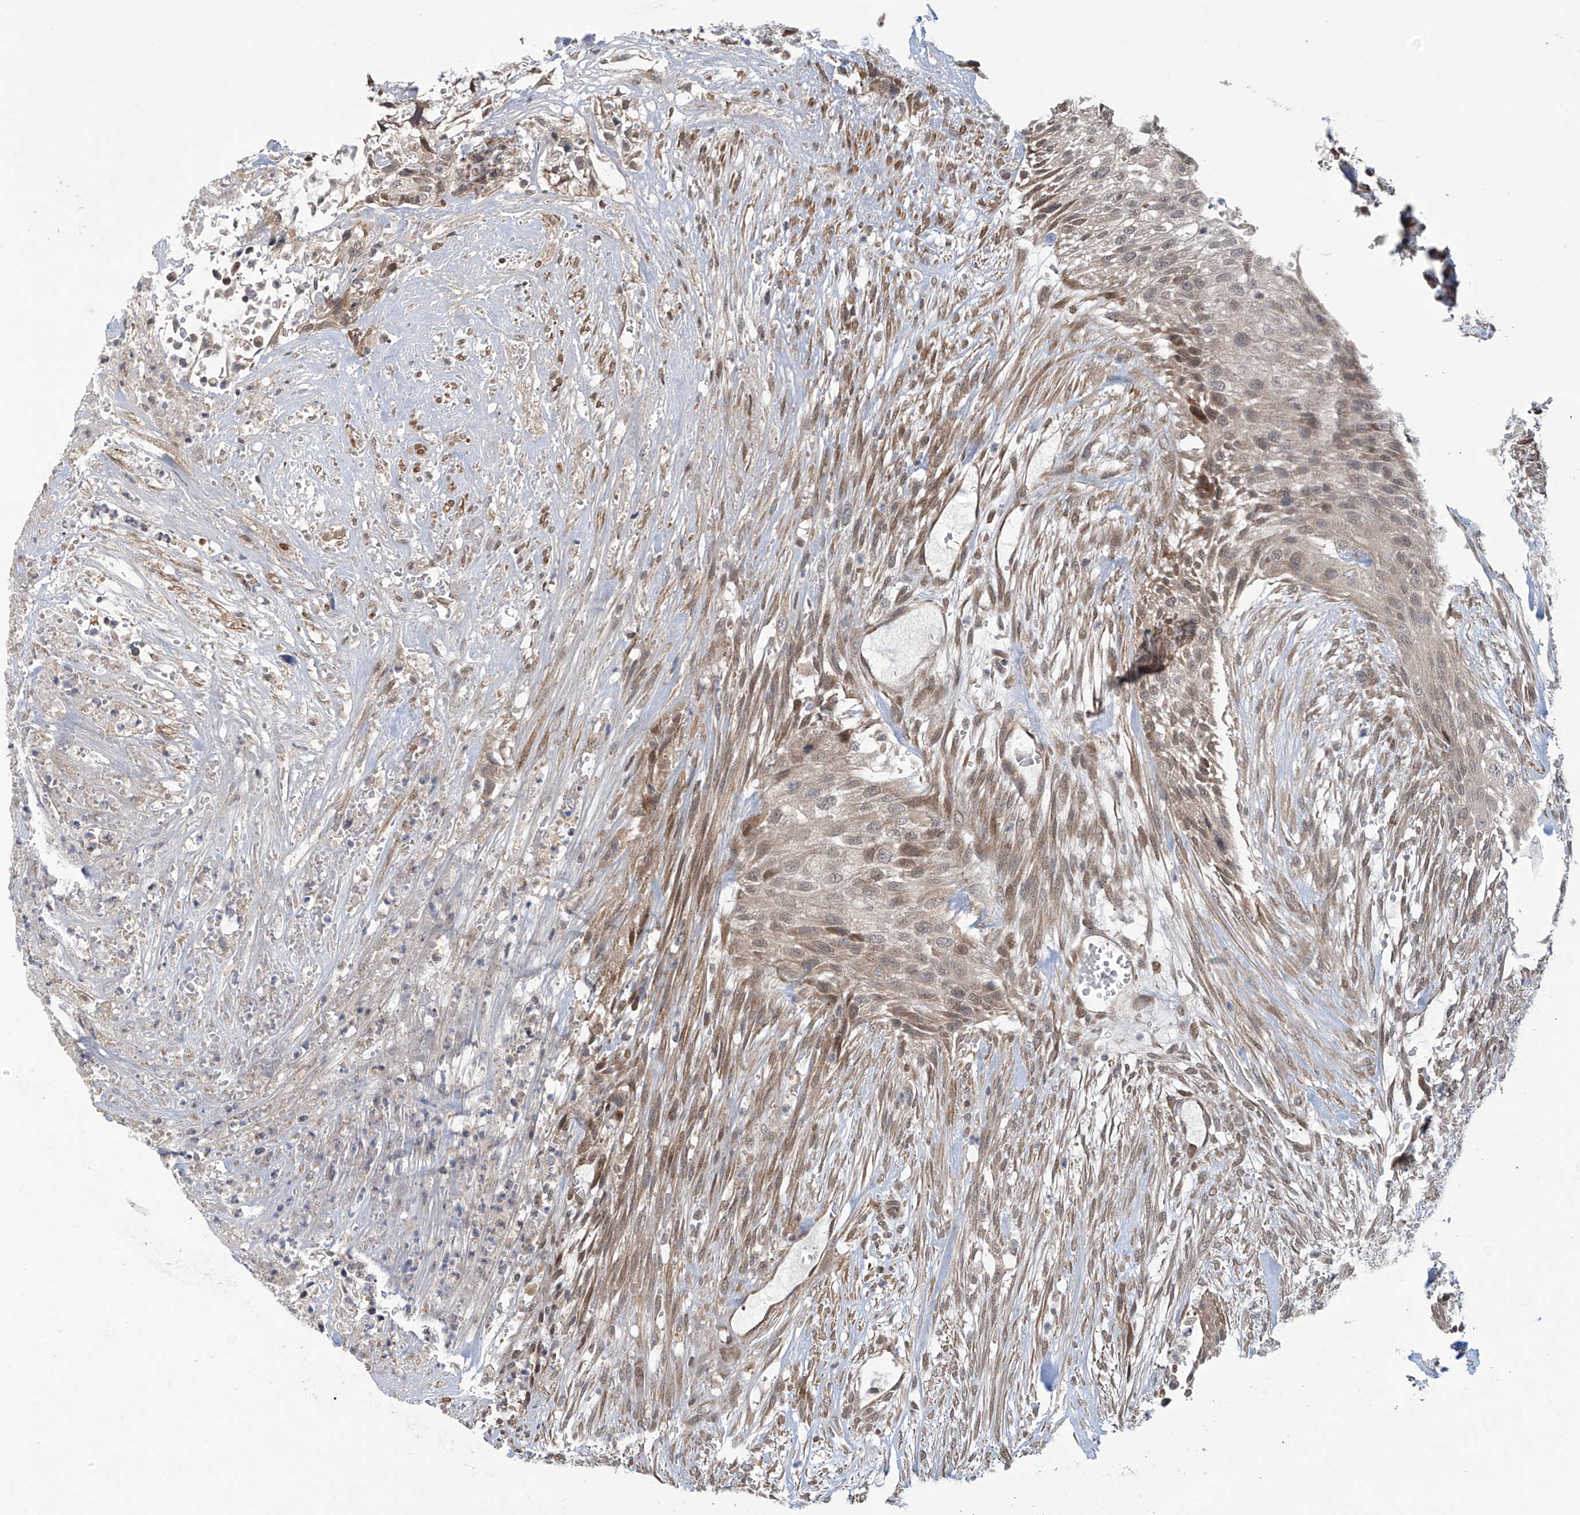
{"staining": {"intensity": "weak", "quantity": ">75%", "location": "nuclear"}, "tissue": "urothelial cancer", "cell_type": "Tumor cells", "image_type": "cancer", "snomed": [{"axis": "morphology", "description": "Urothelial carcinoma, High grade"}, {"axis": "topography", "description": "Urinary bladder"}], "caption": "Protein expression analysis of human urothelial cancer reveals weak nuclear positivity in about >75% of tumor cells. (Stains: DAB in brown, nuclei in blue, Microscopy: brightfield microscopy at high magnification).", "gene": "ABHD13", "patient": {"sex": "male", "age": 35}}